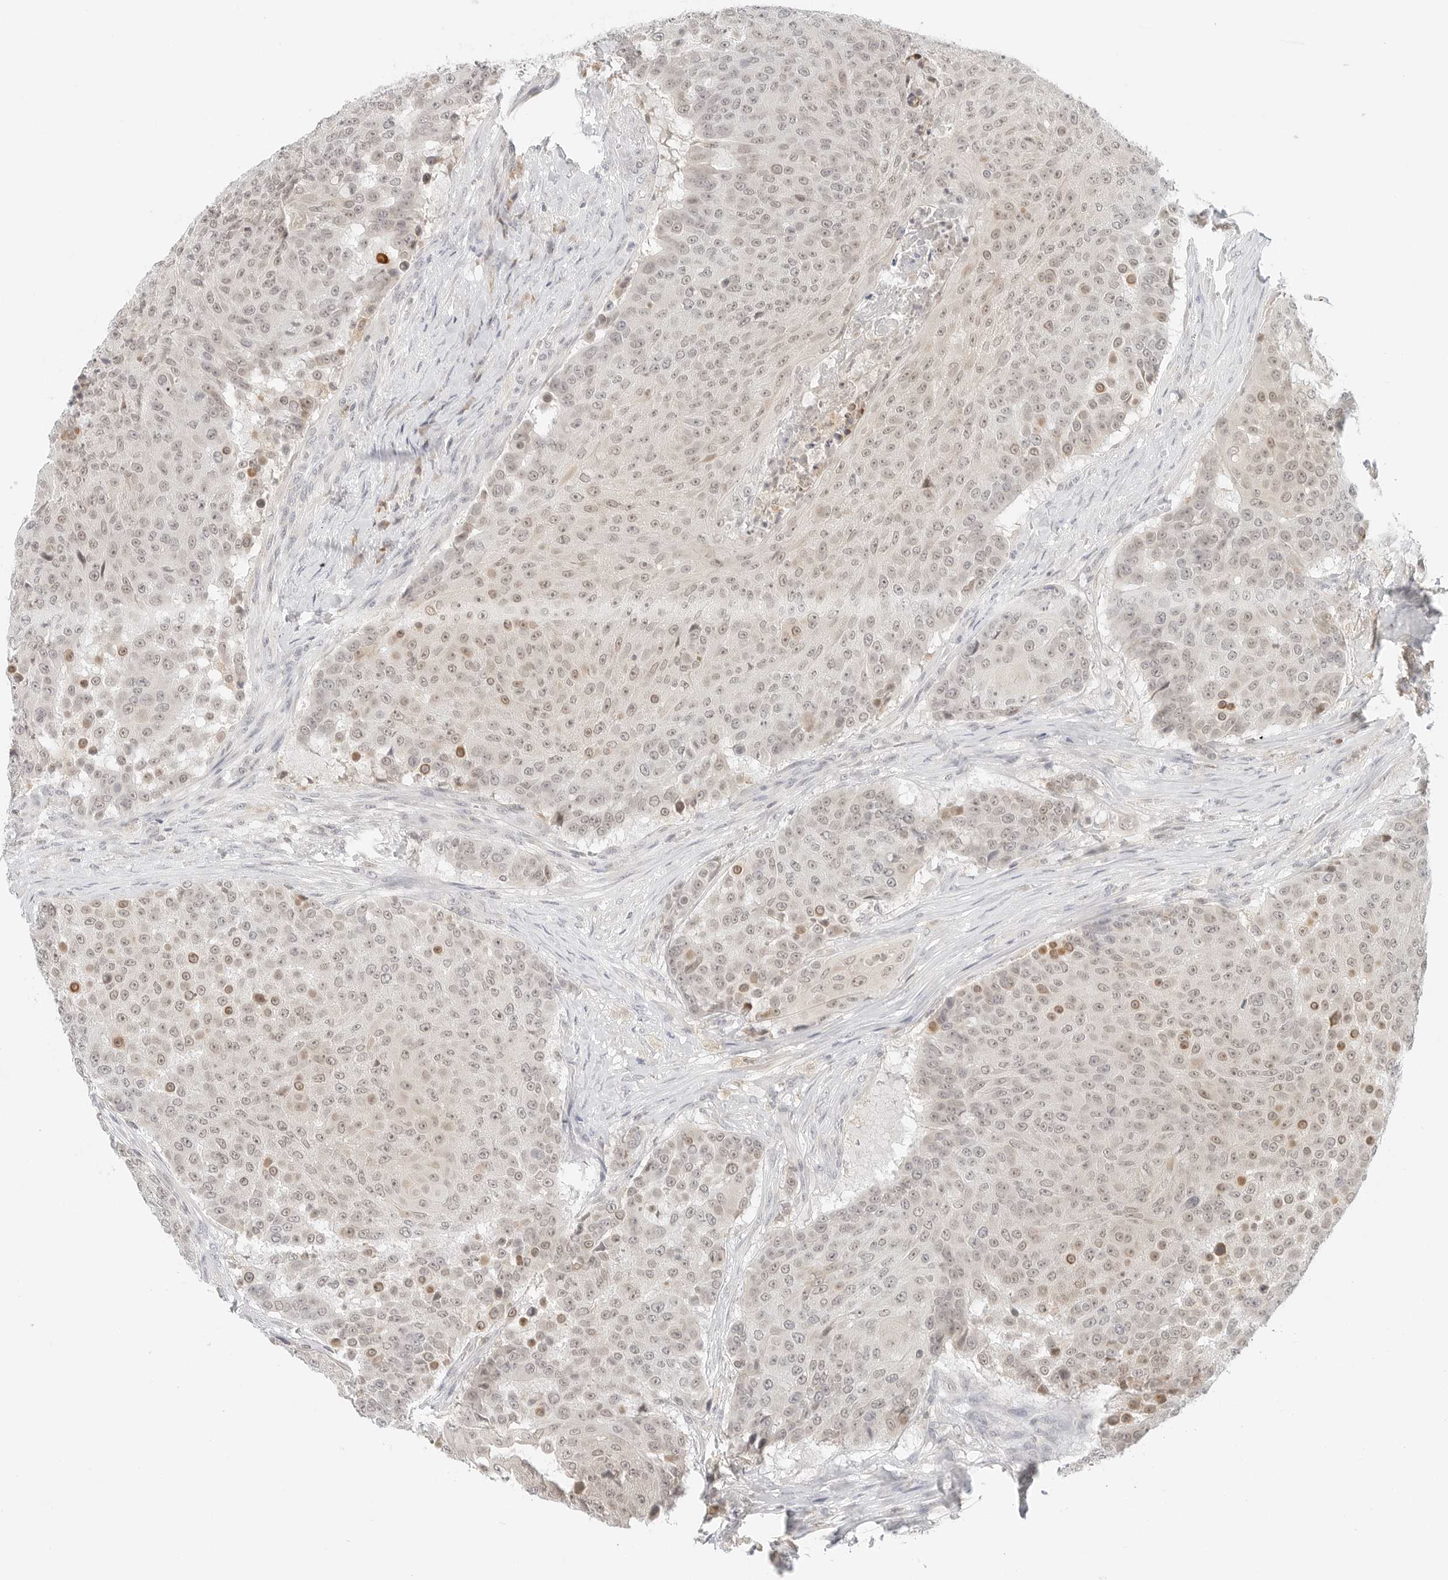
{"staining": {"intensity": "moderate", "quantity": "<25%", "location": "cytoplasmic/membranous,nuclear"}, "tissue": "urothelial cancer", "cell_type": "Tumor cells", "image_type": "cancer", "snomed": [{"axis": "morphology", "description": "Urothelial carcinoma, High grade"}, {"axis": "topography", "description": "Urinary bladder"}], "caption": "Immunohistochemistry (IHC) image of urothelial cancer stained for a protein (brown), which shows low levels of moderate cytoplasmic/membranous and nuclear expression in about <25% of tumor cells.", "gene": "NEO1", "patient": {"sex": "female", "age": 63}}